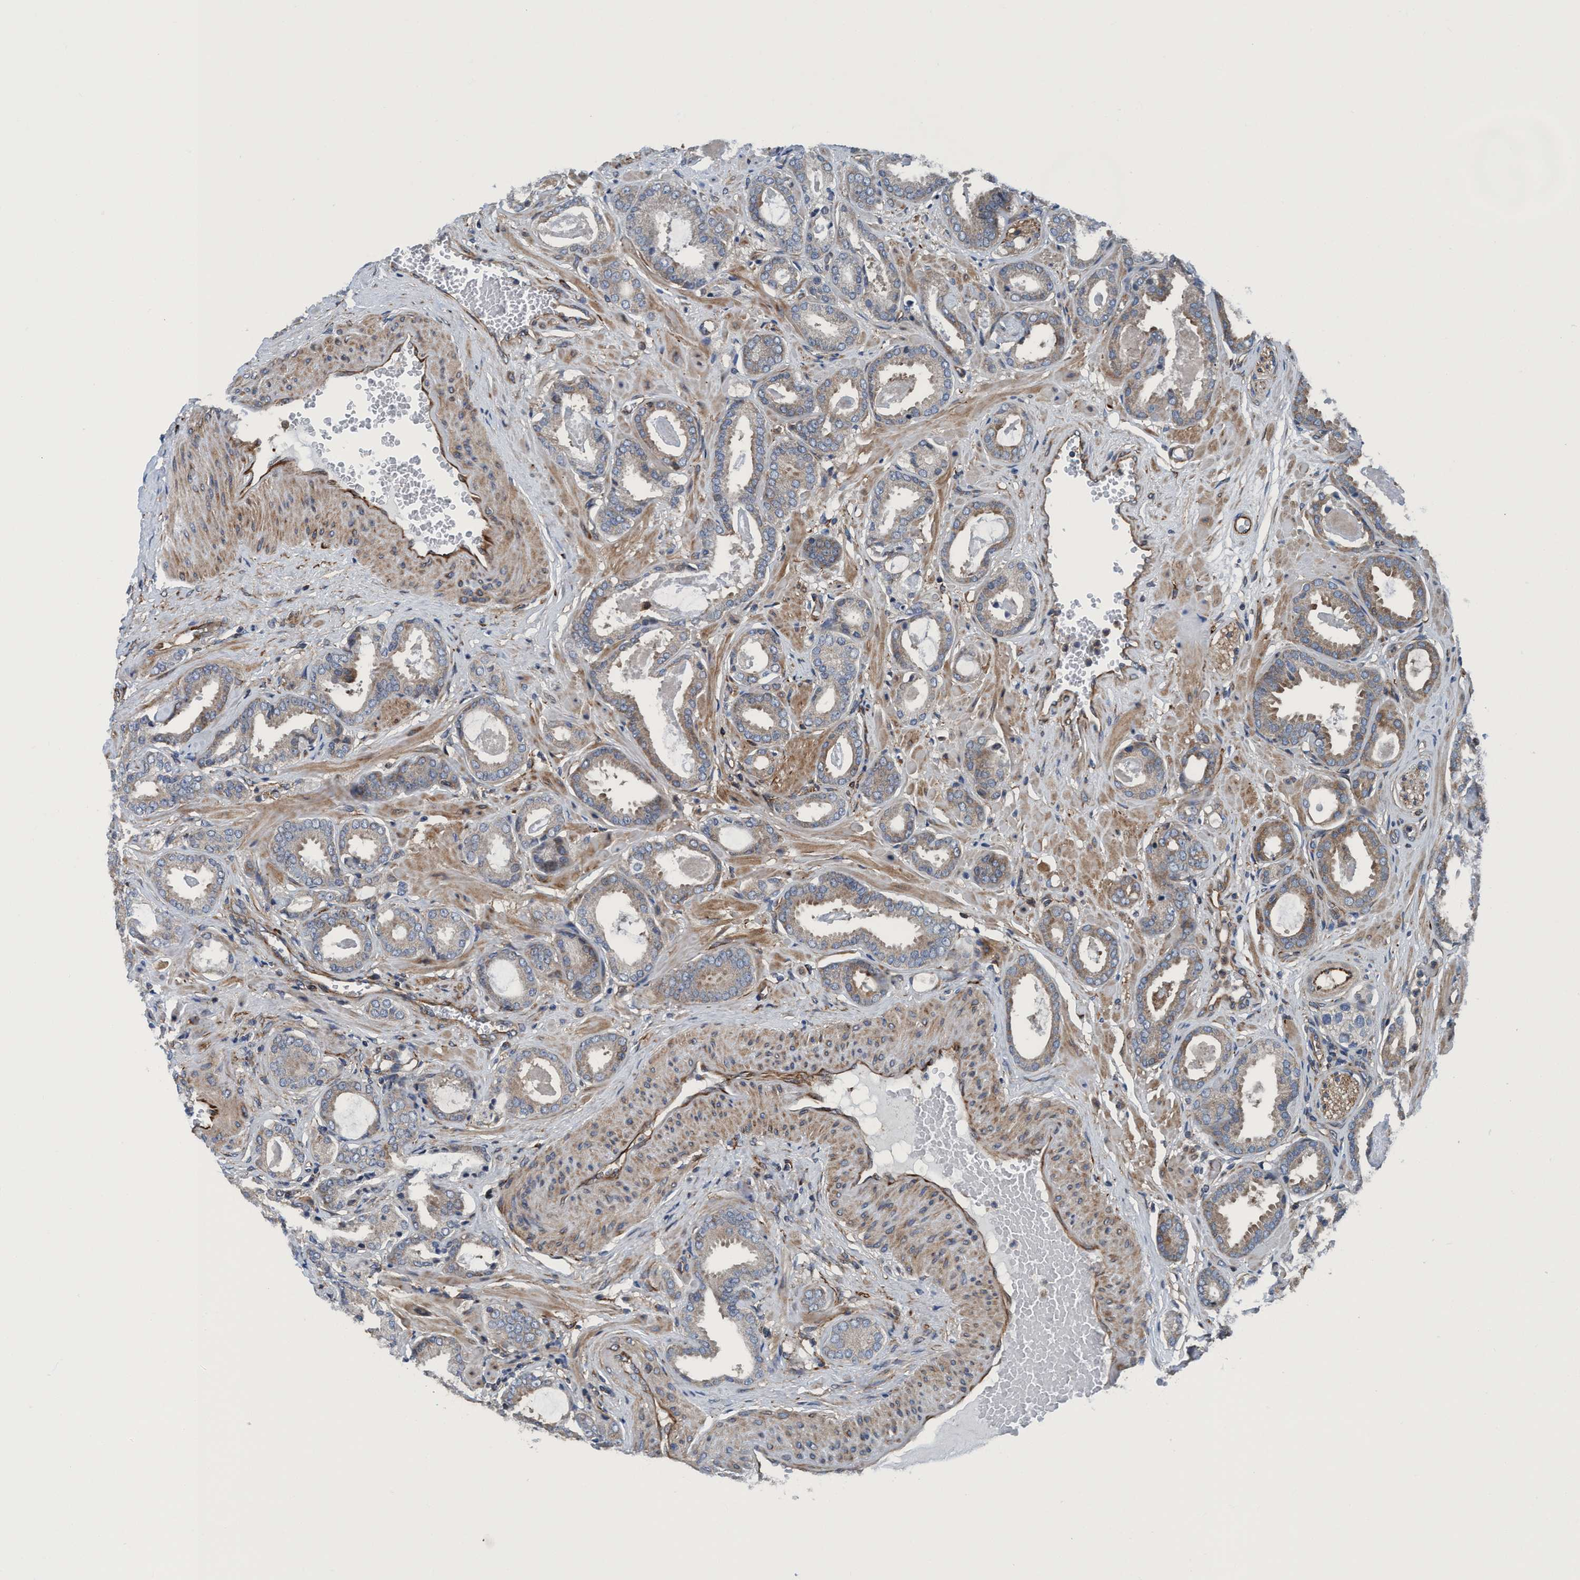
{"staining": {"intensity": "weak", "quantity": "25%-75%", "location": "cytoplasmic/membranous"}, "tissue": "prostate cancer", "cell_type": "Tumor cells", "image_type": "cancer", "snomed": [{"axis": "morphology", "description": "Adenocarcinoma, Low grade"}, {"axis": "topography", "description": "Prostate"}], "caption": "Immunohistochemistry (DAB (3,3'-diaminobenzidine)) staining of adenocarcinoma (low-grade) (prostate) demonstrates weak cytoplasmic/membranous protein expression in about 25%-75% of tumor cells. The staining was performed using DAB (3,3'-diaminobenzidine) to visualize the protein expression in brown, while the nuclei were stained in blue with hematoxylin (Magnification: 20x).", "gene": "NMT1", "patient": {"sex": "male", "age": 53}}